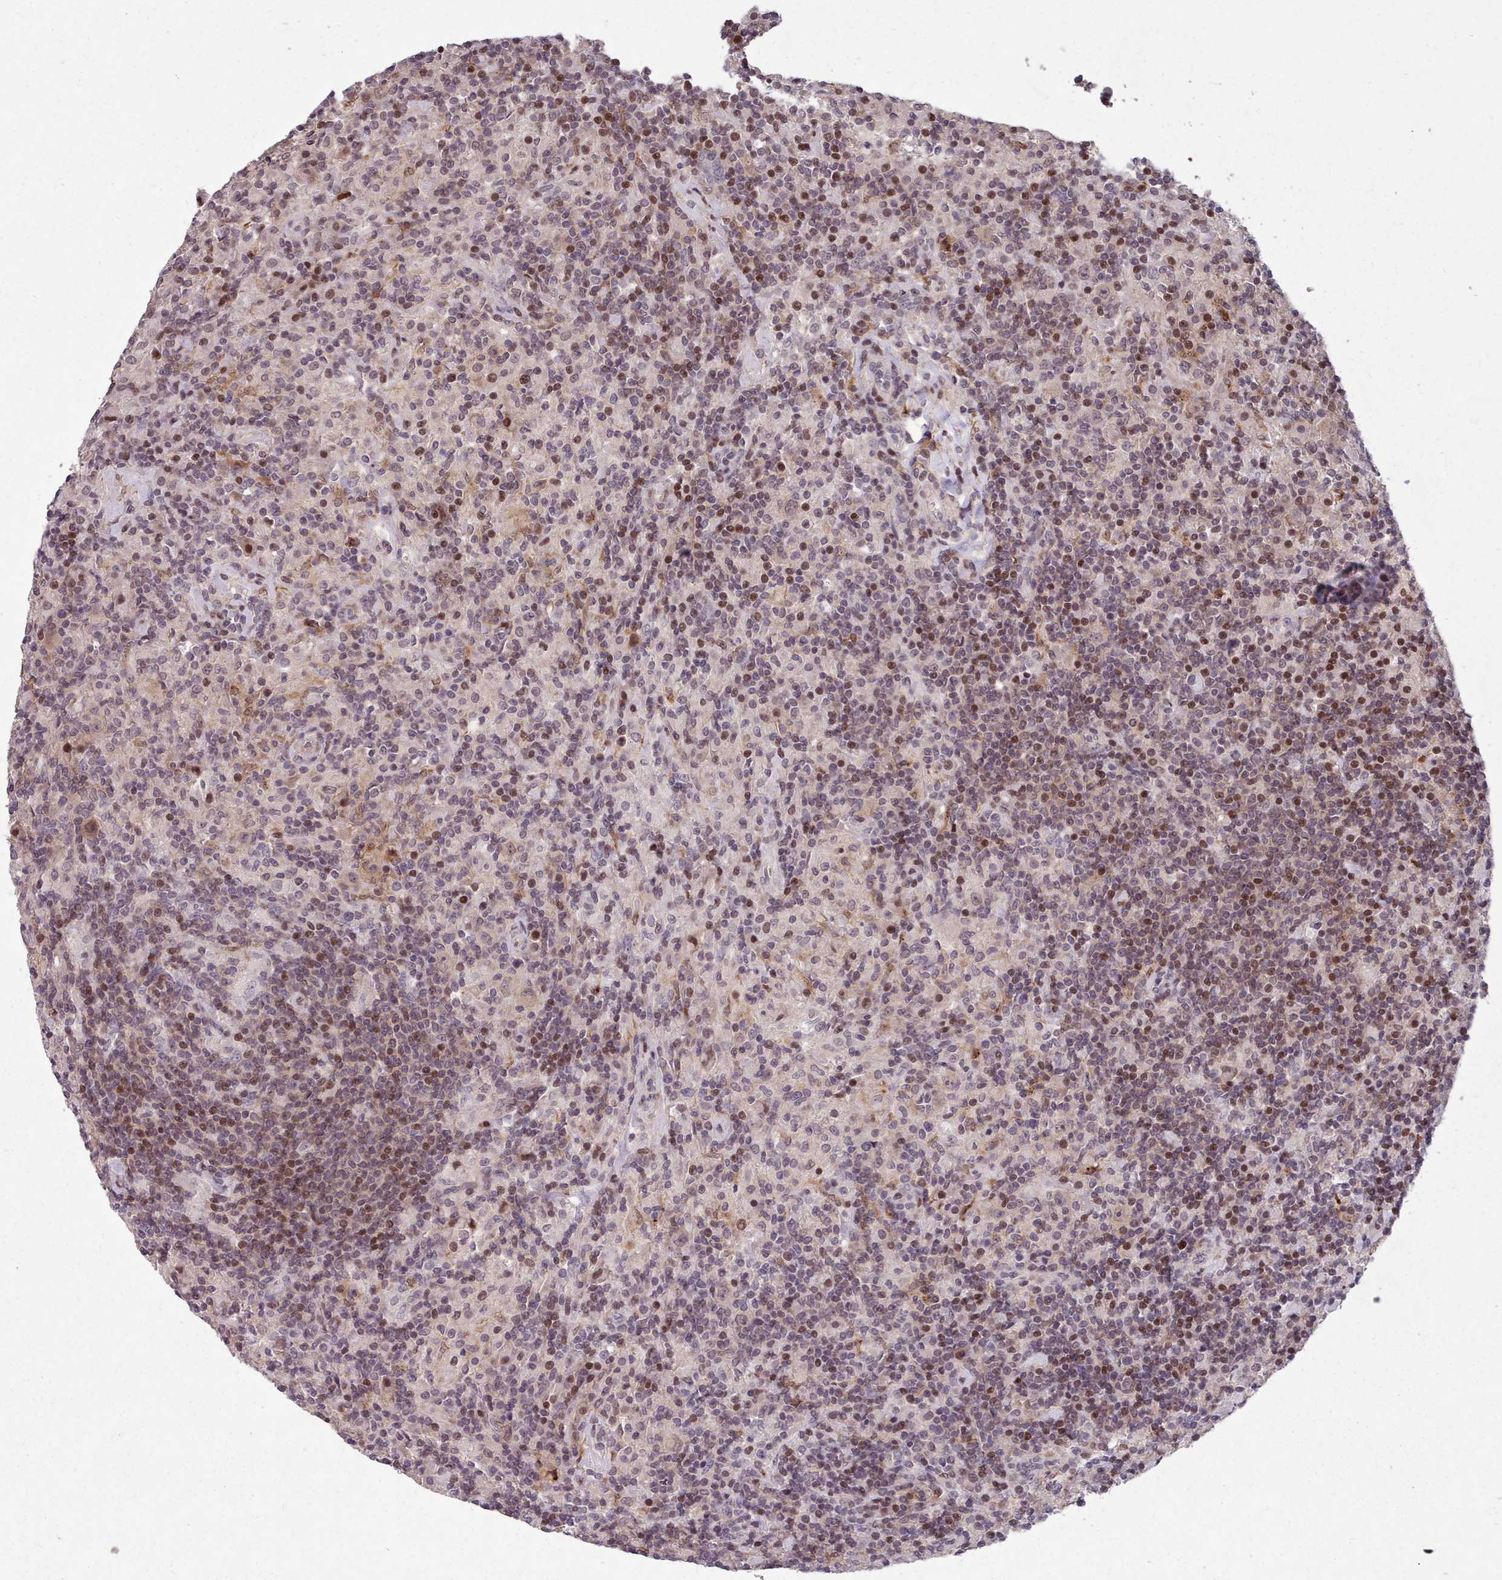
{"staining": {"intensity": "moderate", "quantity": "25%-75%", "location": "nuclear"}, "tissue": "lymphoma", "cell_type": "Tumor cells", "image_type": "cancer", "snomed": [{"axis": "morphology", "description": "Hodgkin's disease, NOS"}, {"axis": "topography", "description": "Lymph node"}], "caption": "Human Hodgkin's disease stained with a brown dye displays moderate nuclear positive positivity in approximately 25%-75% of tumor cells.", "gene": "ENSA", "patient": {"sex": "male", "age": 70}}